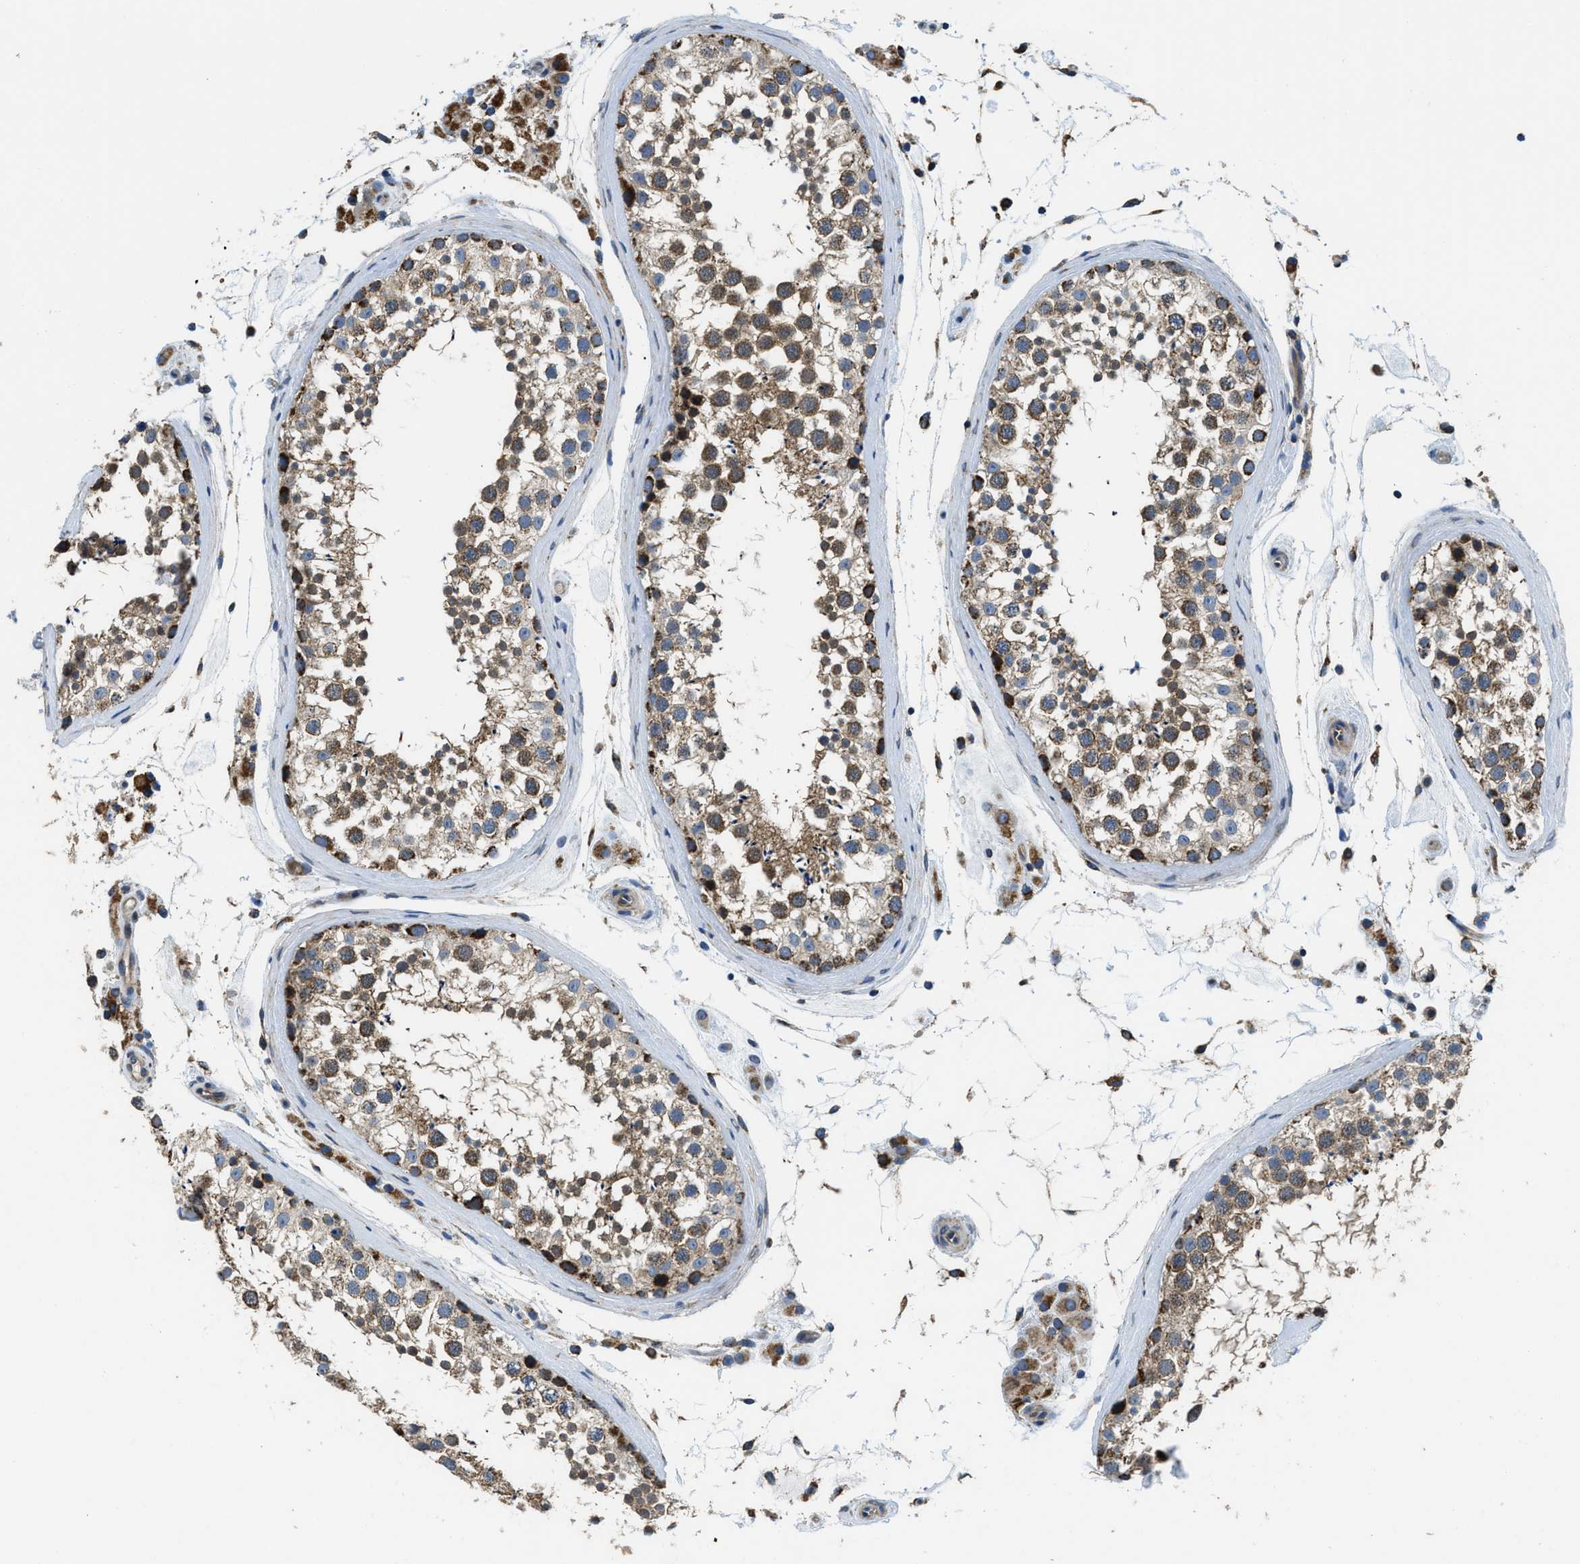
{"staining": {"intensity": "strong", "quantity": "25%-75%", "location": "cytoplasmic/membranous"}, "tissue": "testis", "cell_type": "Cells in seminiferous ducts", "image_type": "normal", "snomed": [{"axis": "morphology", "description": "Normal tissue, NOS"}, {"axis": "topography", "description": "Testis"}], "caption": "Testis stained for a protein shows strong cytoplasmic/membranous positivity in cells in seminiferous ducts. (brown staining indicates protein expression, while blue staining denotes nuclei).", "gene": "STK33", "patient": {"sex": "male", "age": 46}}